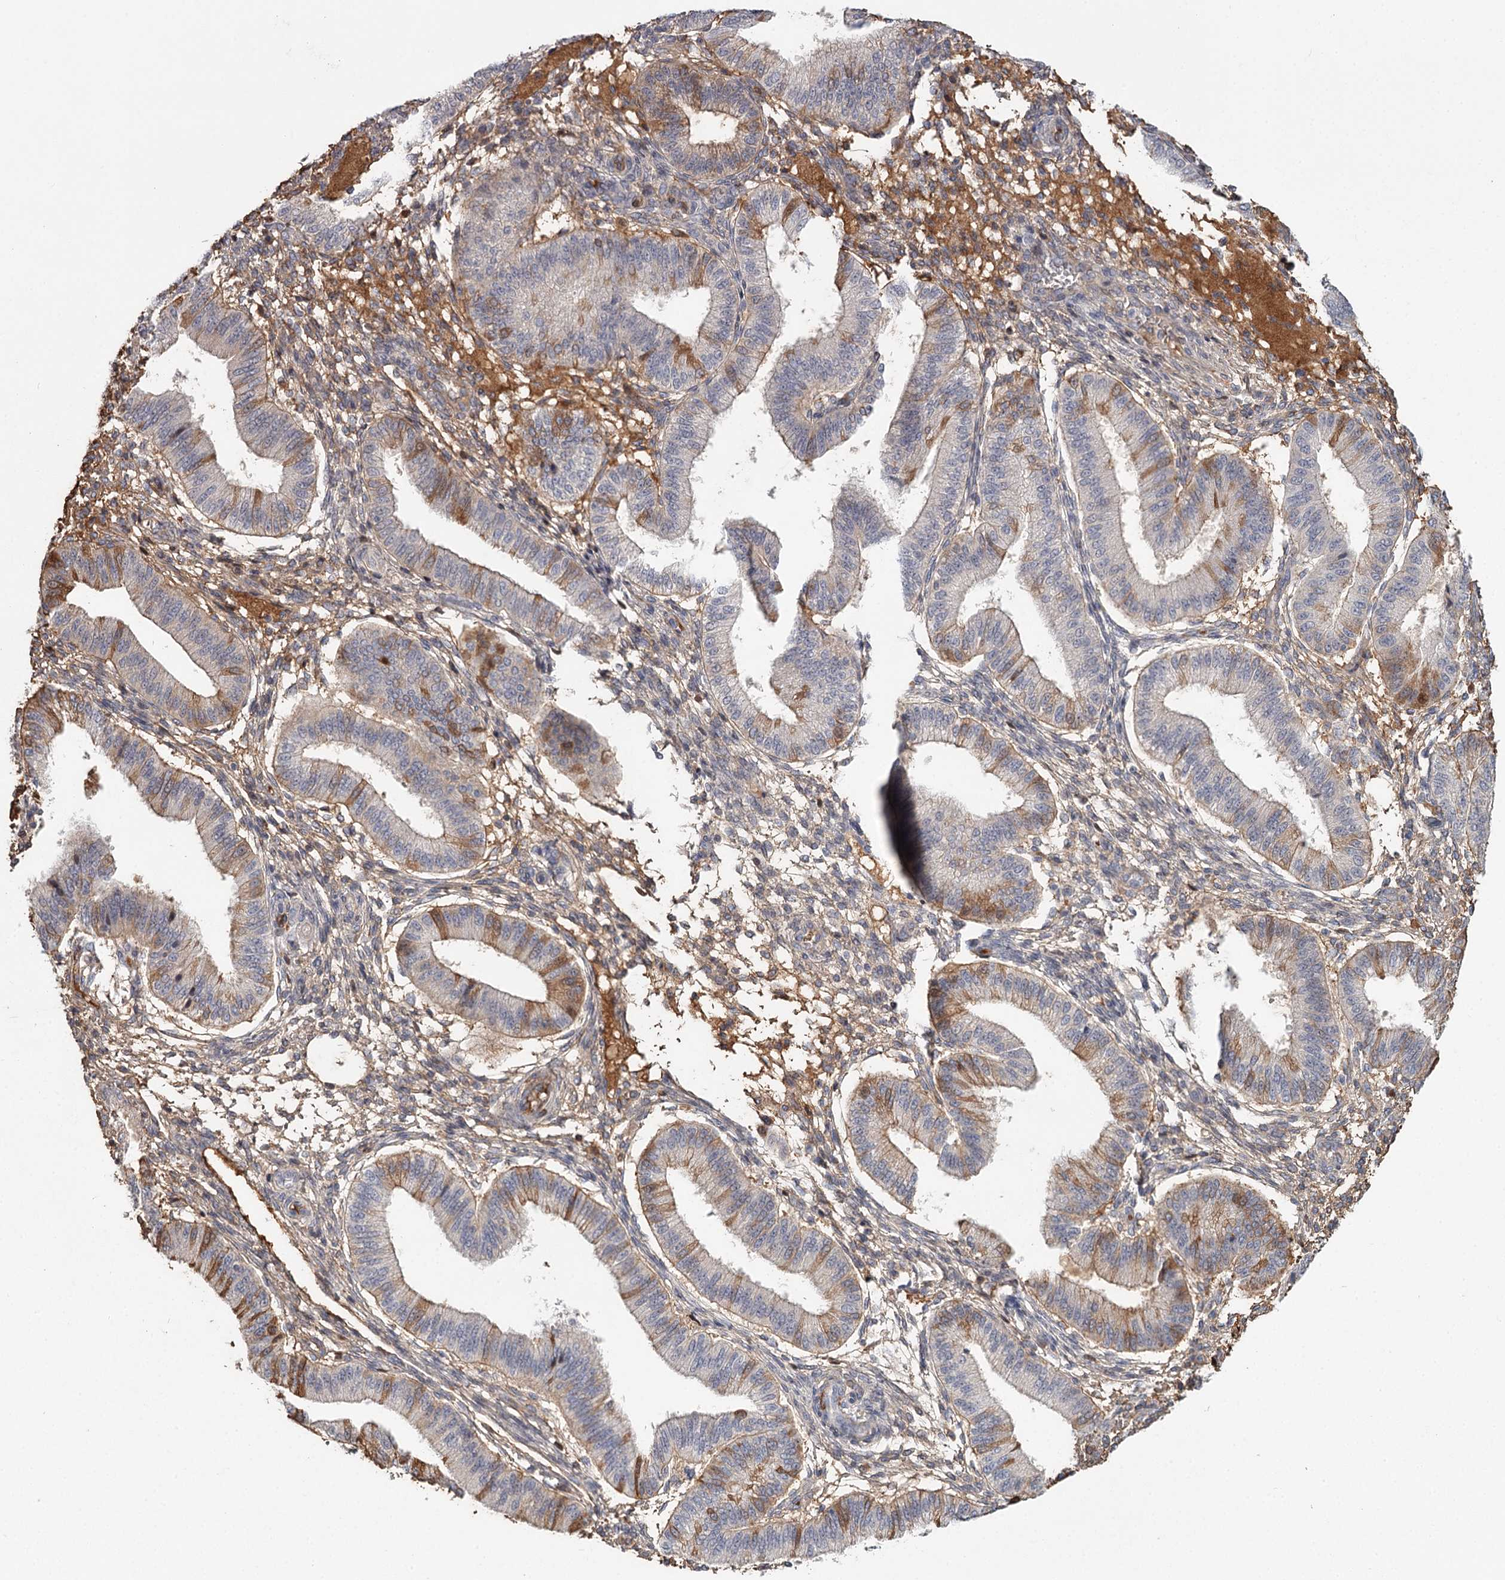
{"staining": {"intensity": "moderate", "quantity": "<25%", "location": "cytoplasmic/membranous"}, "tissue": "endometrium", "cell_type": "Cells in endometrial stroma", "image_type": "normal", "snomed": [{"axis": "morphology", "description": "Normal tissue, NOS"}, {"axis": "topography", "description": "Endometrium"}], "caption": "About <25% of cells in endometrial stroma in unremarkable human endometrium exhibit moderate cytoplasmic/membranous protein positivity as visualized by brown immunohistochemical staining.", "gene": "DHRS9", "patient": {"sex": "female", "age": 39}}